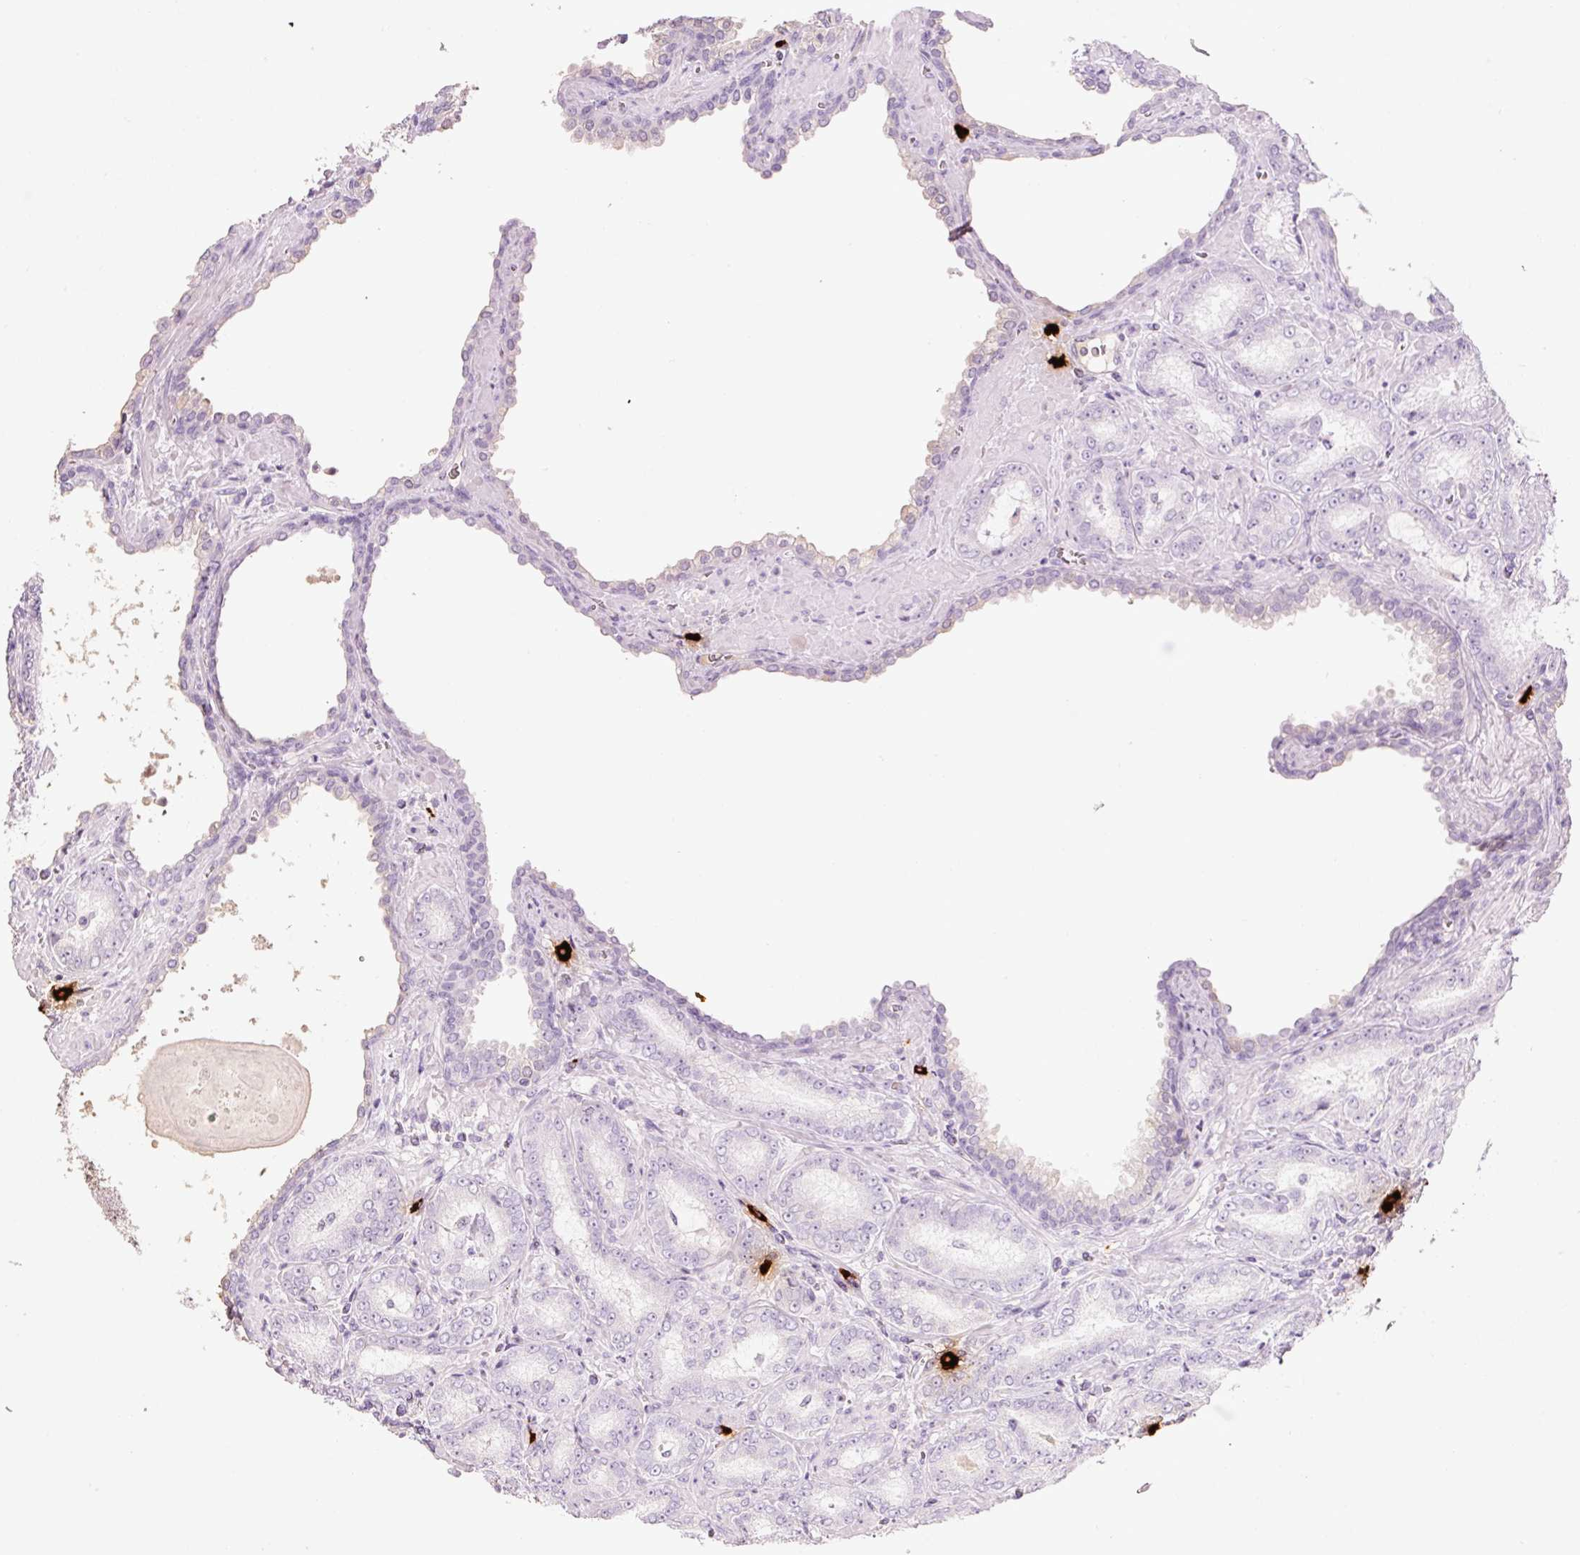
{"staining": {"intensity": "negative", "quantity": "none", "location": "none"}, "tissue": "prostate cancer", "cell_type": "Tumor cells", "image_type": "cancer", "snomed": [{"axis": "morphology", "description": "Adenocarcinoma, High grade"}, {"axis": "topography", "description": "Prostate"}], "caption": "Immunohistochemical staining of human prostate cancer (high-grade adenocarcinoma) demonstrates no significant staining in tumor cells.", "gene": "CMA1", "patient": {"sex": "male", "age": 72}}